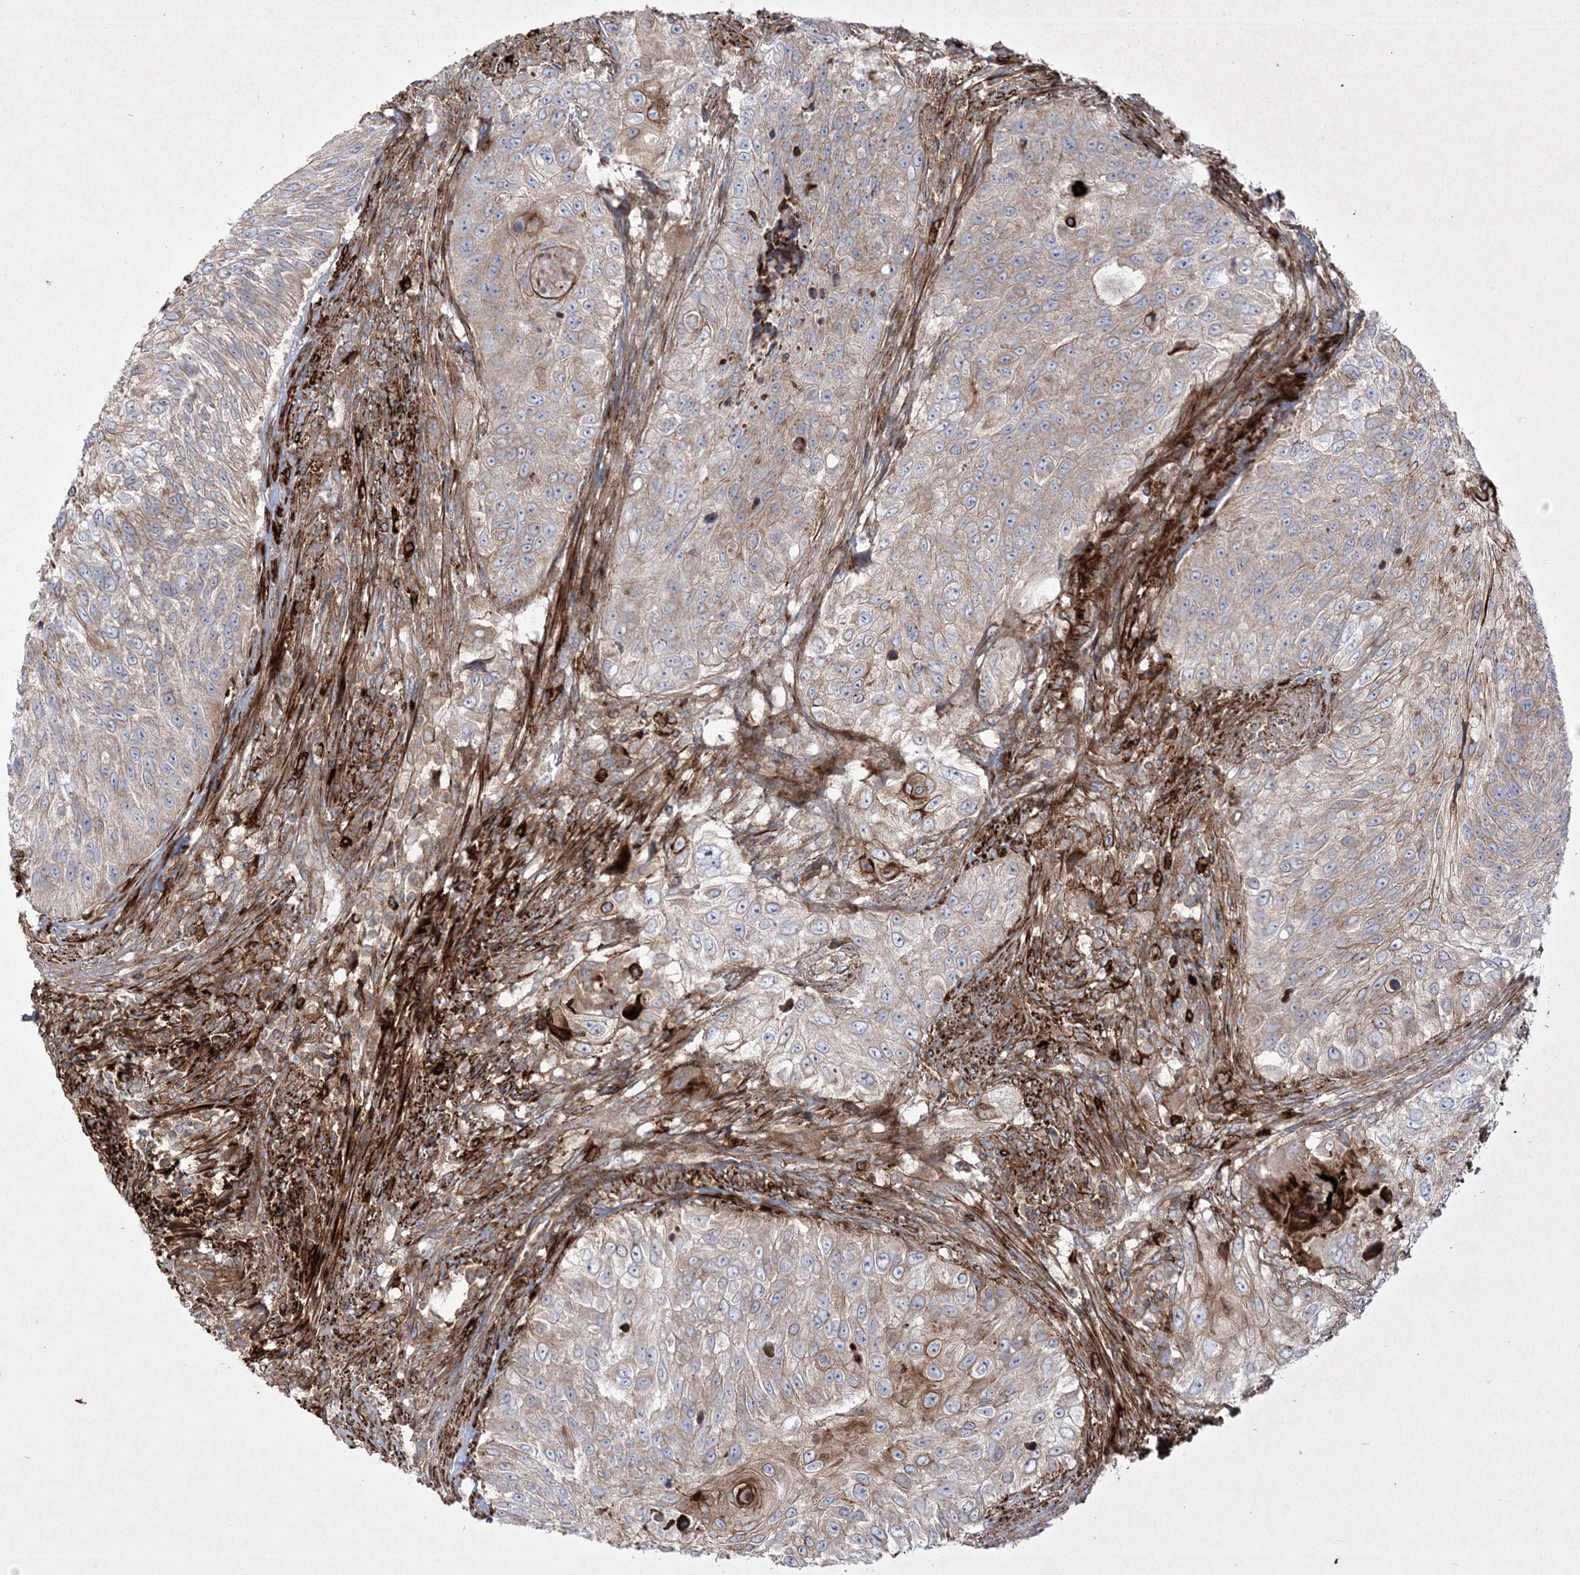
{"staining": {"intensity": "weak", "quantity": ">75%", "location": "cytoplasmic/membranous"}, "tissue": "urothelial cancer", "cell_type": "Tumor cells", "image_type": "cancer", "snomed": [{"axis": "morphology", "description": "Urothelial carcinoma, High grade"}, {"axis": "topography", "description": "Urinary bladder"}], "caption": "Weak cytoplasmic/membranous staining for a protein is appreciated in about >75% of tumor cells of urothelial cancer using immunohistochemistry.", "gene": "RICTOR", "patient": {"sex": "female", "age": 60}}